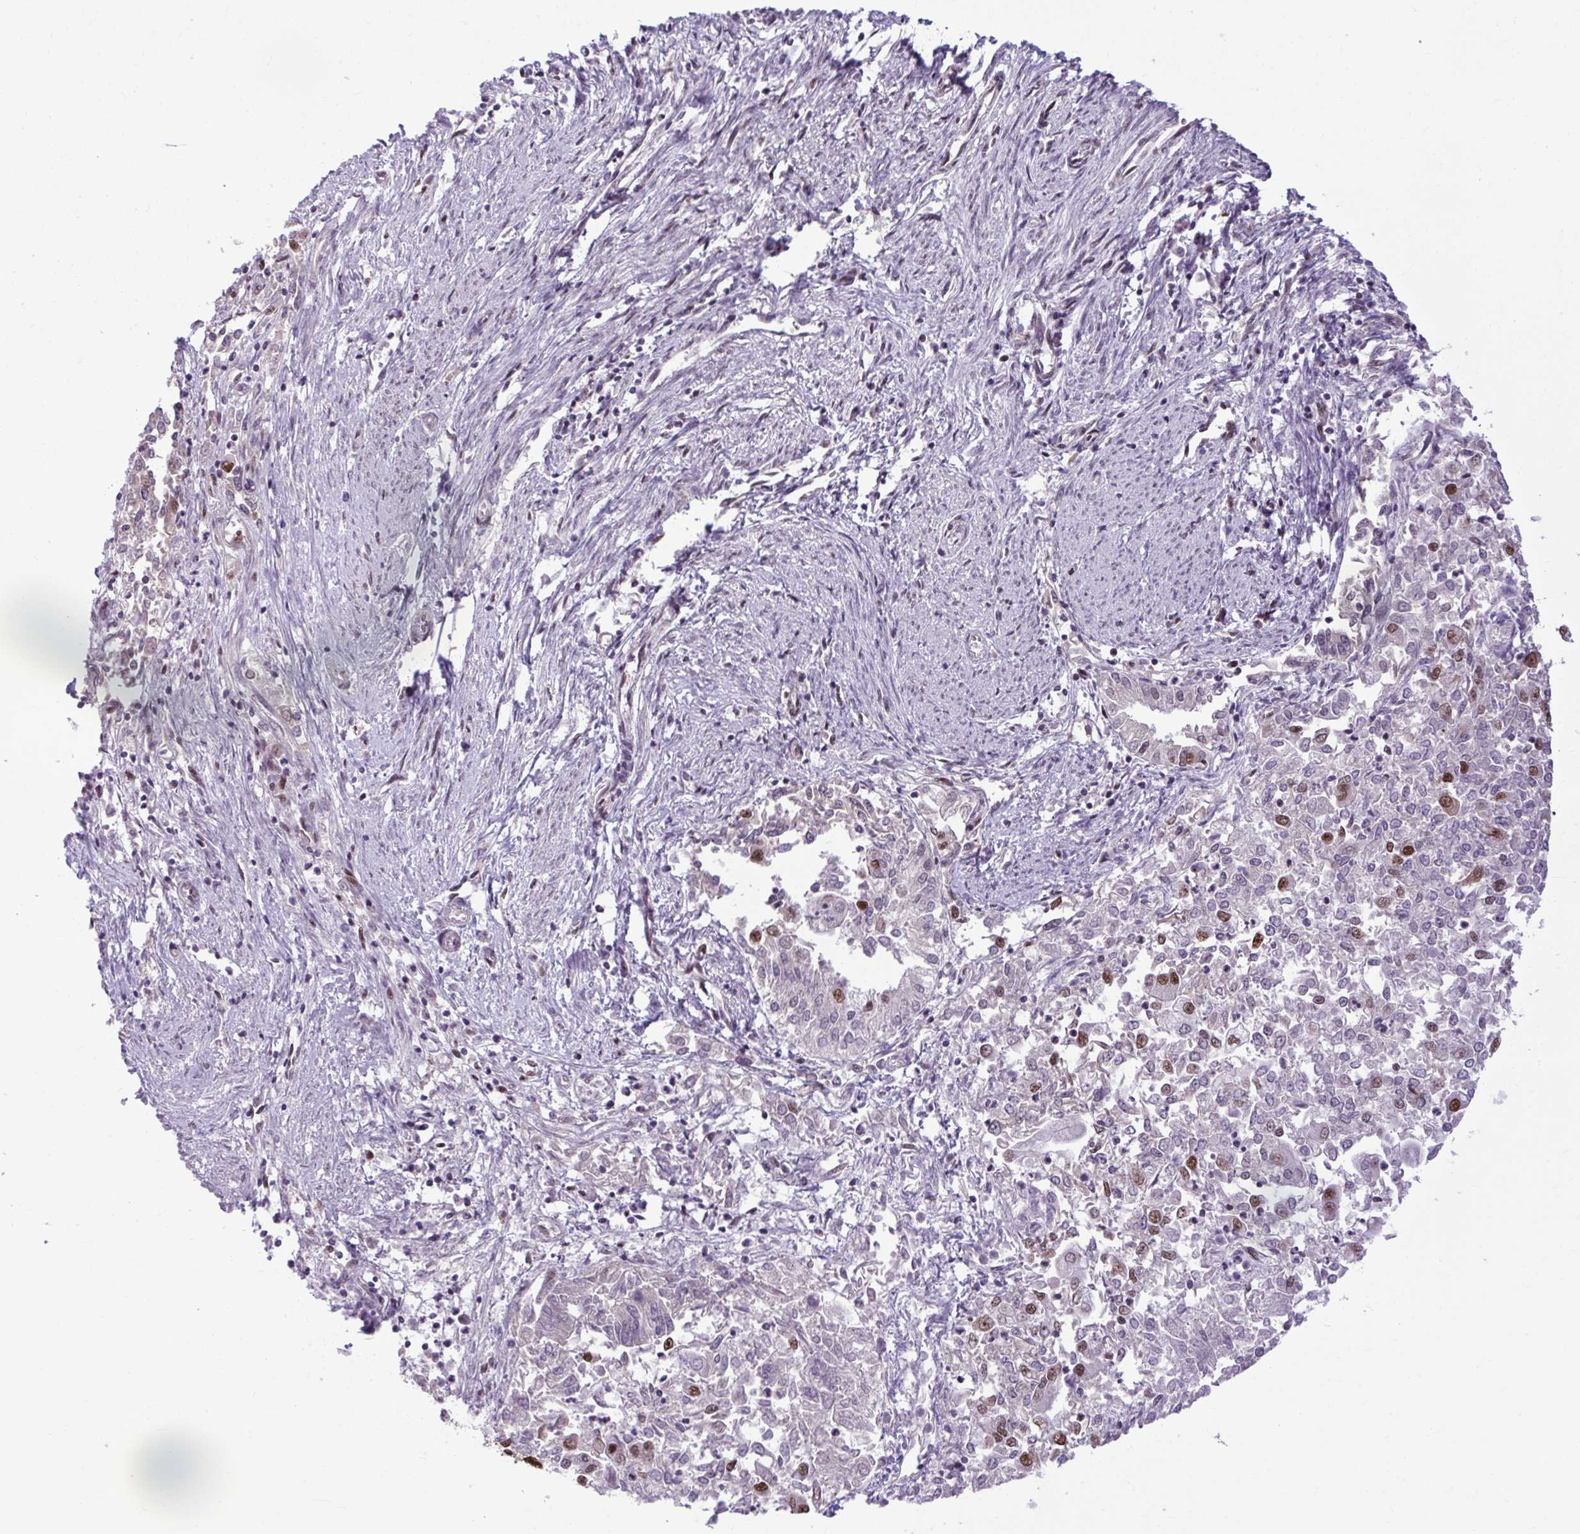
{"staining": {"intensity": "moderate", "quantity": "<25%", "location": "nuclear"}, "tissue": "endometrial cancer", "cell_type": "Tumor cells", "image_type": "cancer", "snomed": [{"axis": "morphology", "description": "Adenocarcinoma, NOS"}, {"axis": "topography", "description": "Endometrium"}], "caption": "DAB (3,3'-diaminobenzidine) immunohistochemical staining of endometrial adenocarcinoma demonstrates moderate nuclear protein positivity in about <25% of tumor cells.", "gene": "PRPF19", "patient": {"sex": "female", "age": 57}}